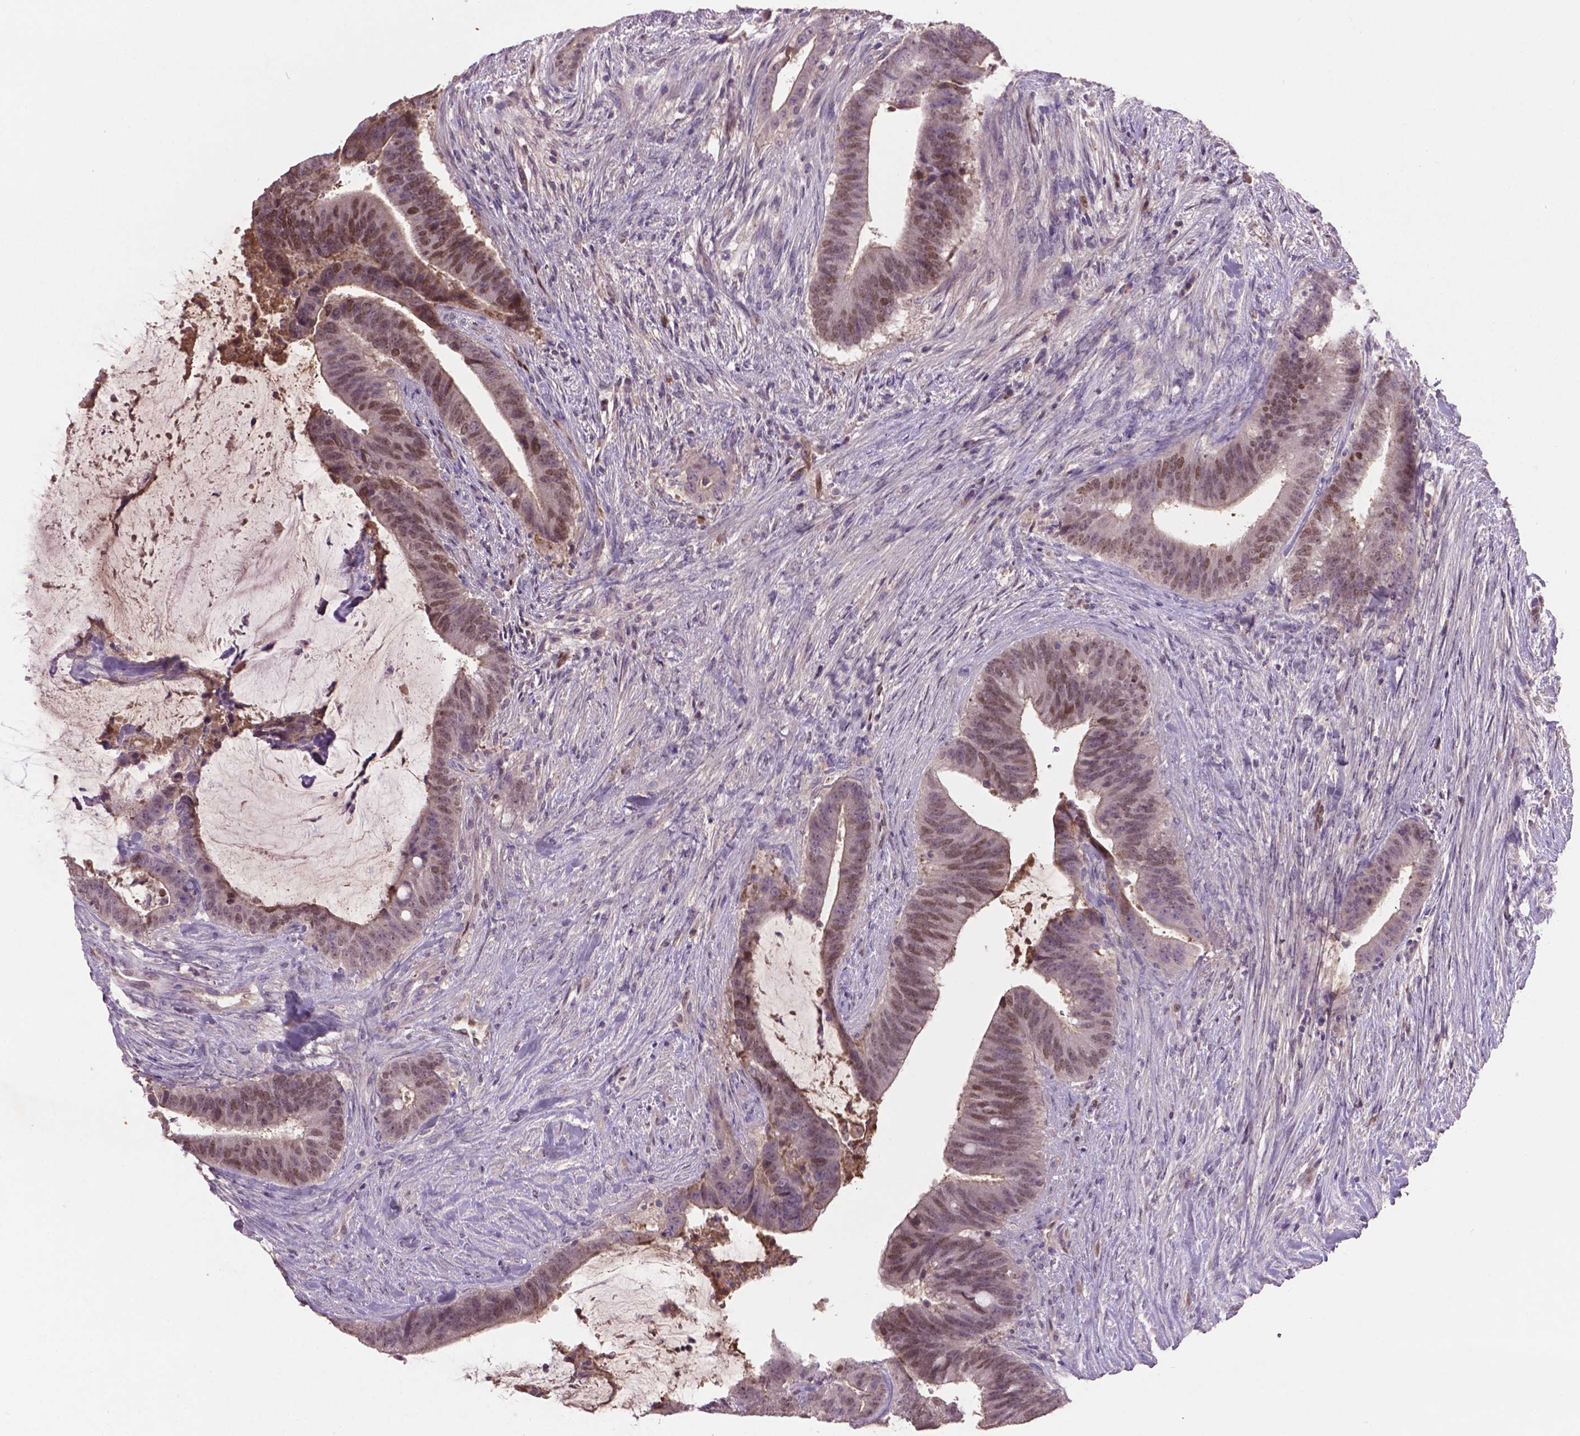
{"staining": {"intensity": "moderate", "quantity": "25%-75%", "location": "nuclear"}, "tissue": "colorectal cancer", "cell_type": "Tumor cells", "image_type": "cancer", "snomed": [{"axis": "morphology", "description": "Adenocarcinoma, NOS"}, {"axis": "topography", "description": "Colon"}], "caption": "The image exhibits staining of colorectal adenocarcinoma, revealing moderate nuclear protein positivity (brown color) within tumor cells. The staining is performed using DAB (3,3'-diaminobenzidine) brown chromogen to label protein expression. The nuclei are counter-stained blue using hematoxylin.", "gene": "SOX17", "patient": {"sex": "female", "age": 43}}